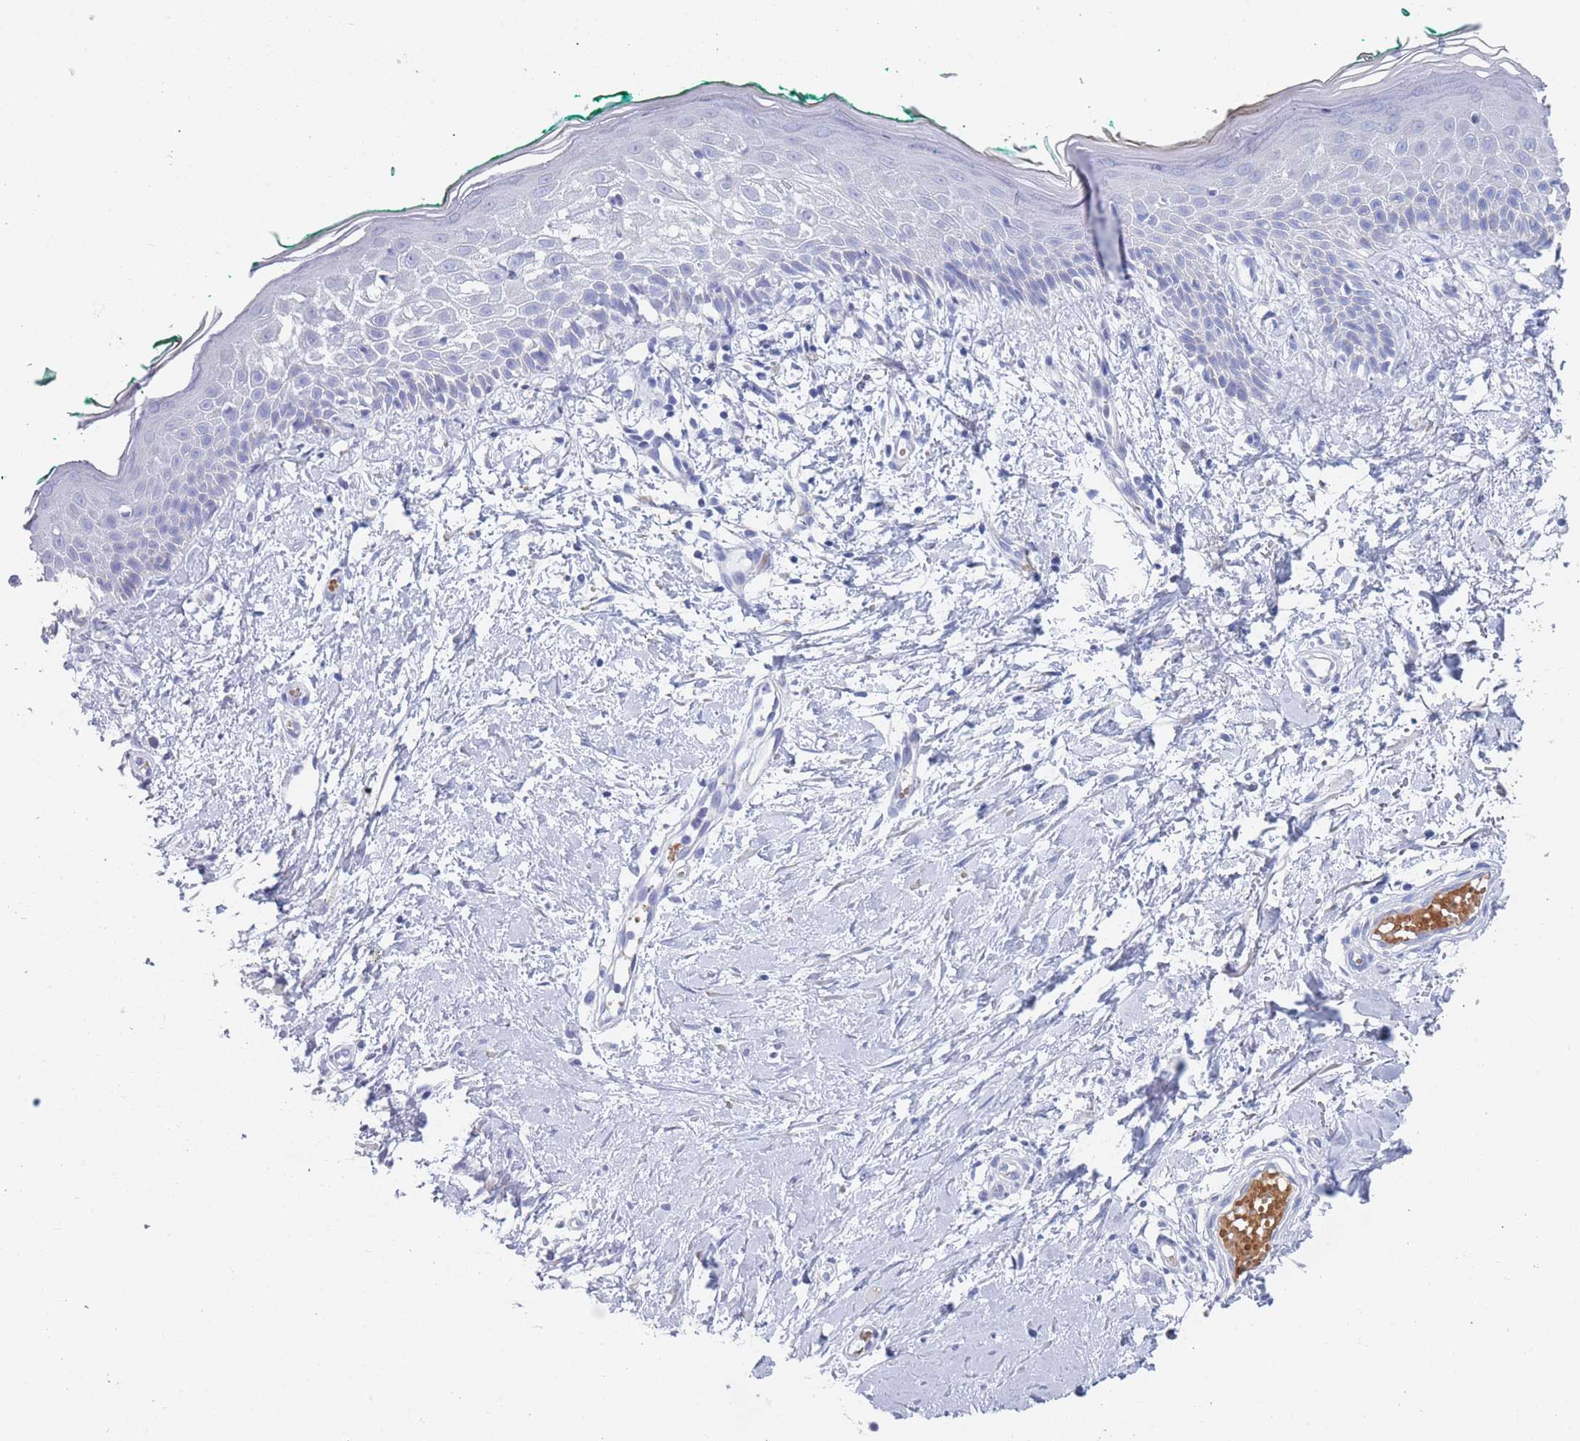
{"staining": {"intensity": "negative", "quantity": "none", "location": "none"}, "tissue": "skin", "cell_type": "Fibroblasts", "image_type": "normal", "snomed": [{"axis": "morphology", "description": "Normal tissue, NOS"}, {"axis": "morphology", "description": "Malignant melanoma, NOS"}, {"axis": "topography", "description": "Skin"}], "caption": "Fibroblasts show no significant positivity in unremarkable skin. (Stains: DAB immunohistochemistry (IHC) with hematoxylin counter stain, Microscopy: brightfield microscopy at high magnification).", "gene": "OR5D16", "patient": {"sex": "male", "age": 62}}